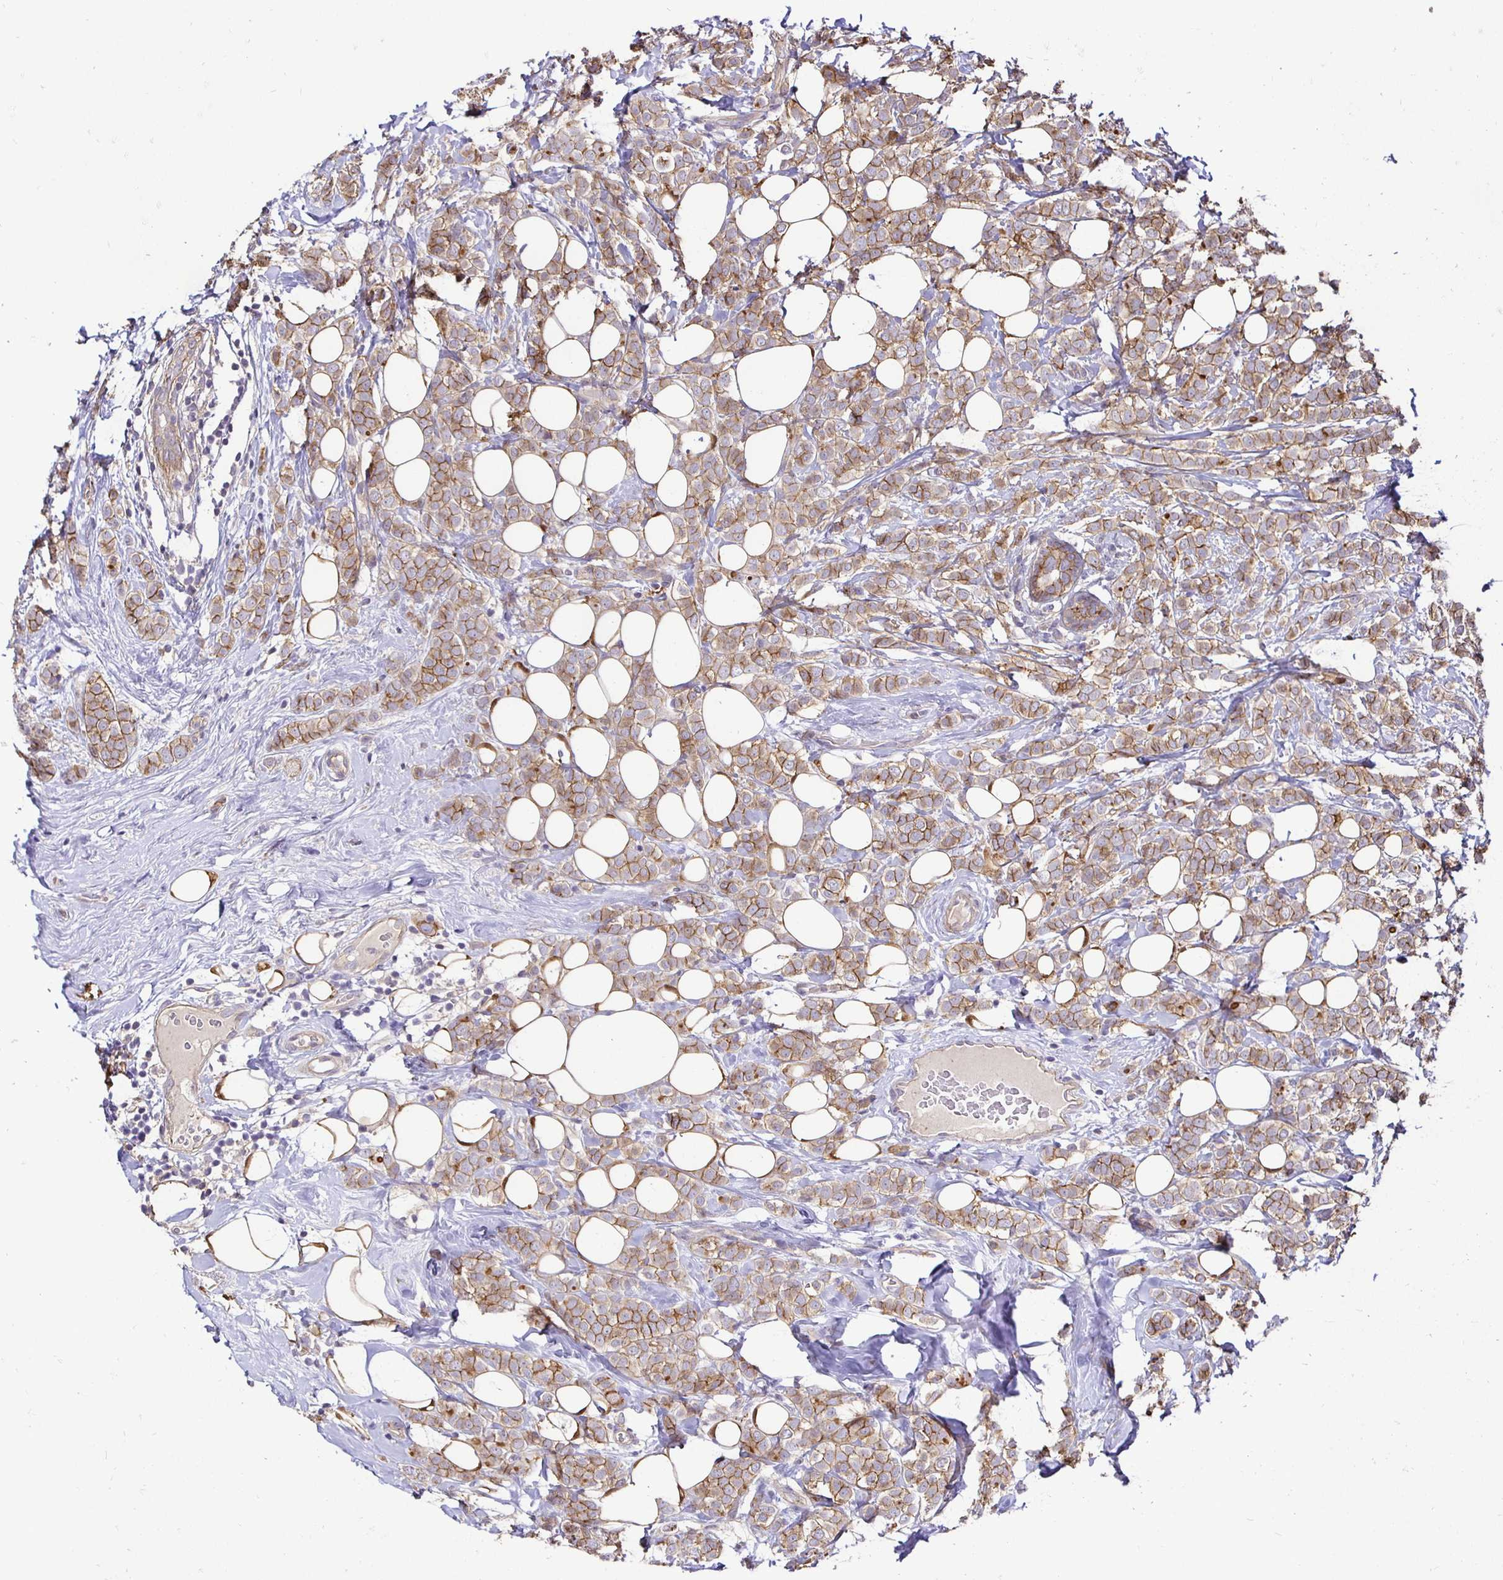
{"staining": {"intensity": "moderate", "quantity": ">75%", "location": "cytoplasmic/membranous"}, "tissue": "breast cancer", "cell_type": "Tumor cells", "image_type": "cancer", "snomed": [{"axis": "morphology", "description": "Lobular carcinoma"}, {"axis": "topography", "description": "Breast"}], "caption": "Breast cancer (lobular carcinoma) stained with a brown dye shows moderate cytoplasmic/membranous positive positivity in about >75% of tumor cells.", "gene": "SLC9A1", "patient": {"sex": "female", "age": 49}}